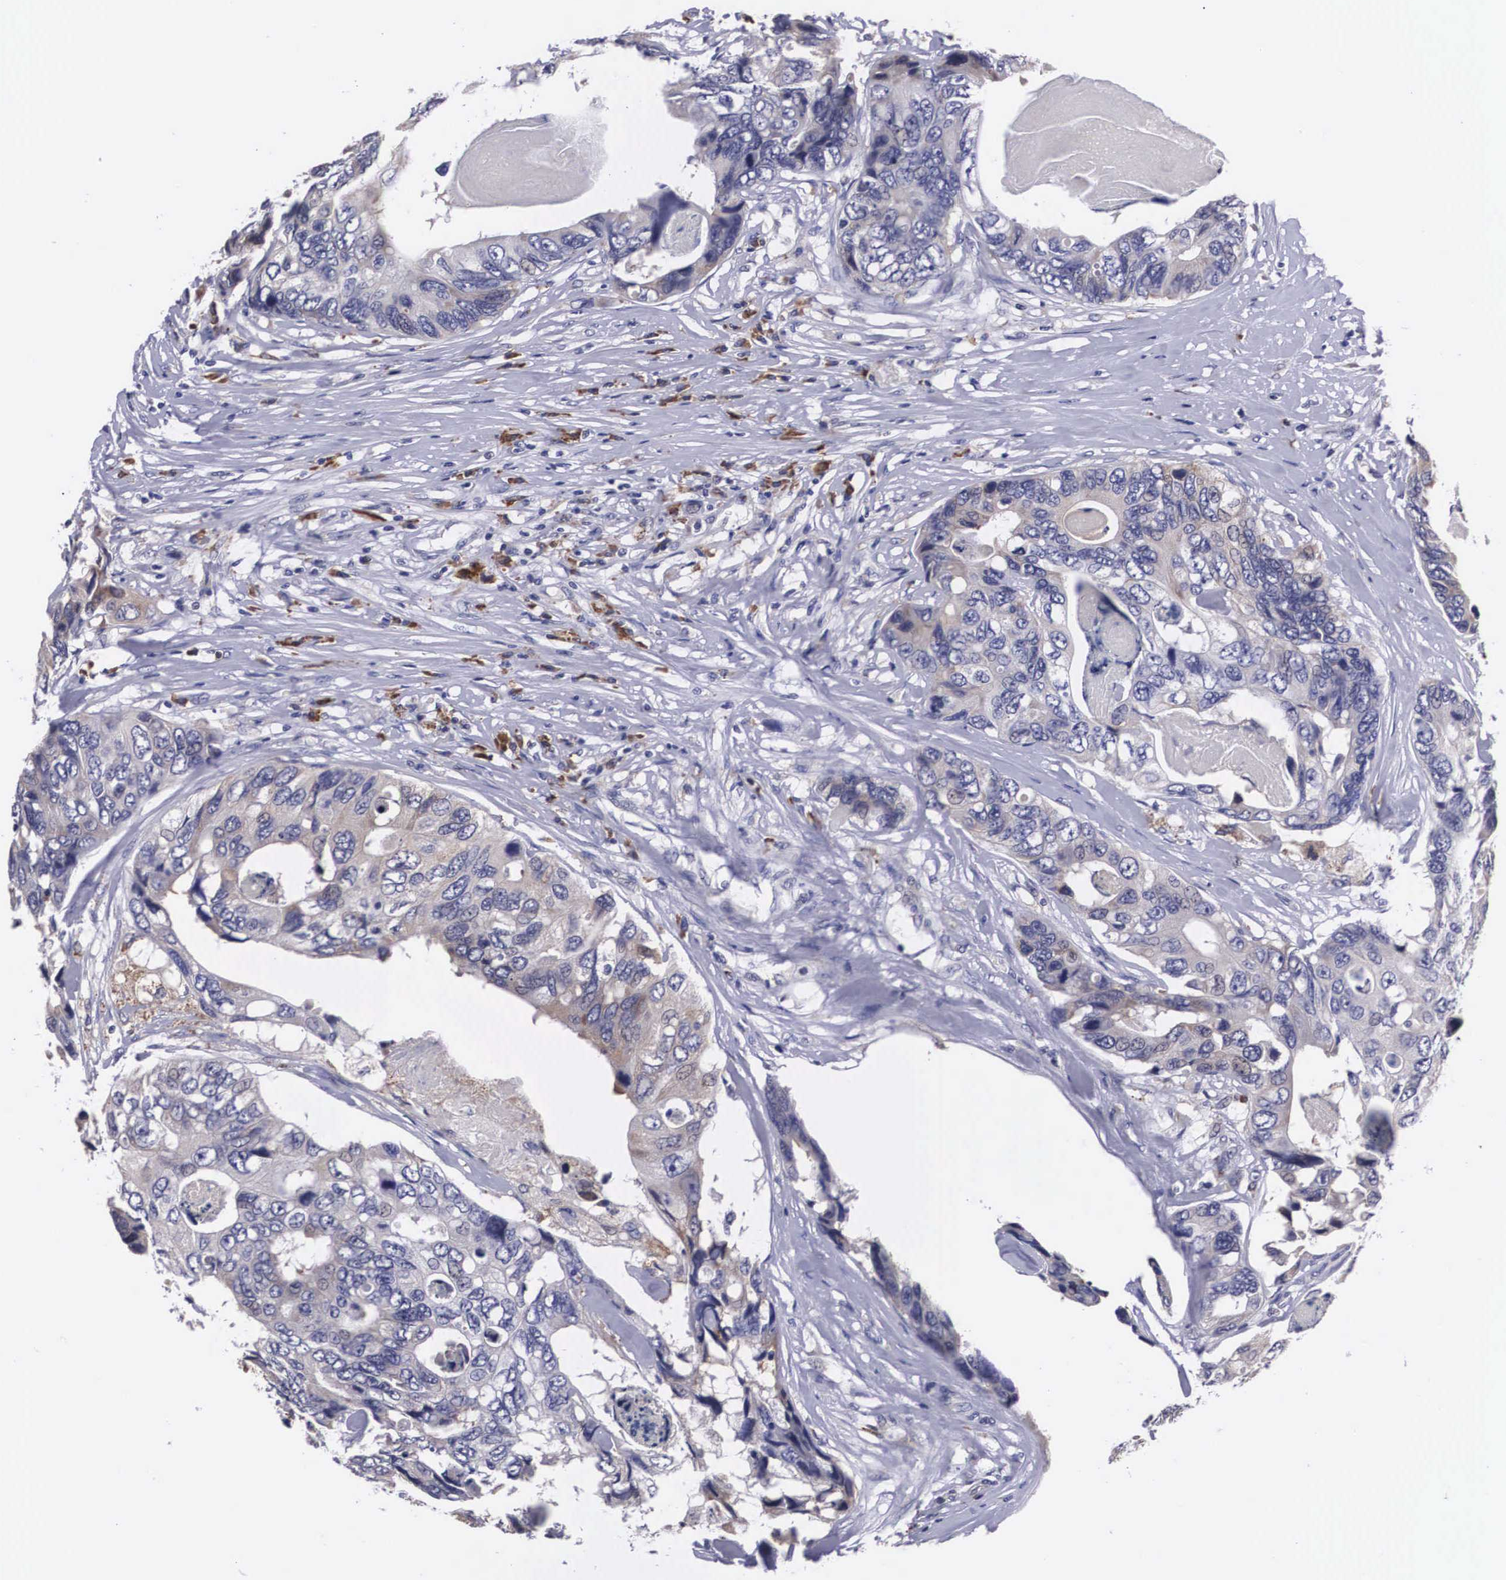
{"staining": {"intensity": "negative", "quantity": "none", "location": "none"}, "tissue": "colorectal cancer", "cell_type": "Tumor cells", "image_type": "cancer", "snomed": [{"axis": "morphology", "description": "Adenocarcinoma, NOS"}, {"axis": "topography", "description": "Colon"}], "caption": "The micrograph shows no staining of tumor cells in colorectal cancer.", "gene": "CRELD2", "patient": {"sex": "female", "age": 86}}